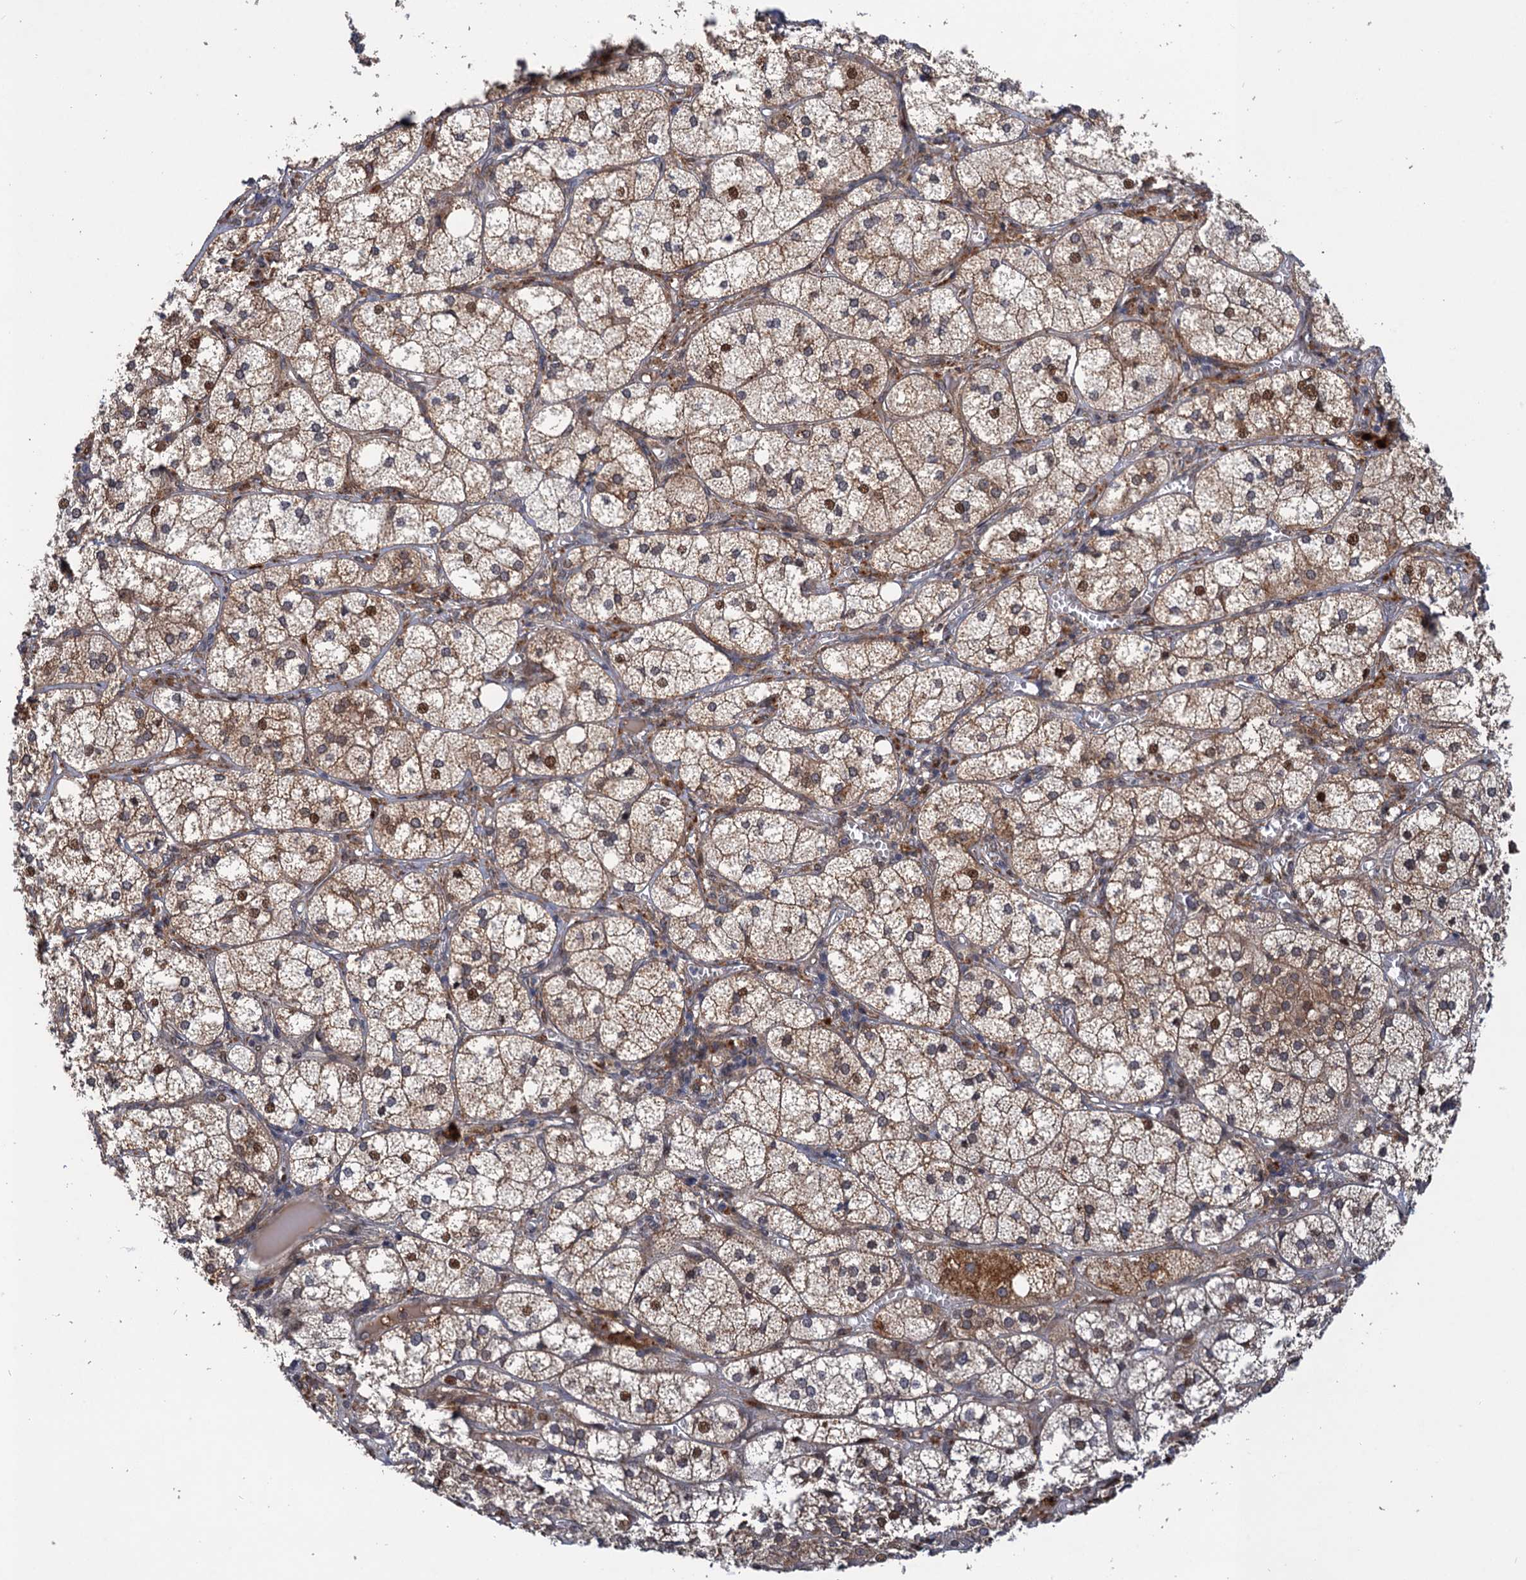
{"staining": {"intensity": "moderate", "quantity": "25%-75%", "location": "cytoplasmic/membranous,nuclear"}, "tissue": "adrenal gland", "cell_type": "Glandular cells", "image_type": "normal", "snomed": [{"axis": "morphology", "description": "Normal tissue, NOS"}, {"axis": "topography", "description": "Adrenal gland"}], "caption": "Immunohistochemical staining of unremarkable adrenal gland displays moderate cytoplasmic/membranous,nuclear protein staining in about 25%-75% of glandular cells.", "gene": "NEK8", "patient": {"sex": "female", "age": 61}}